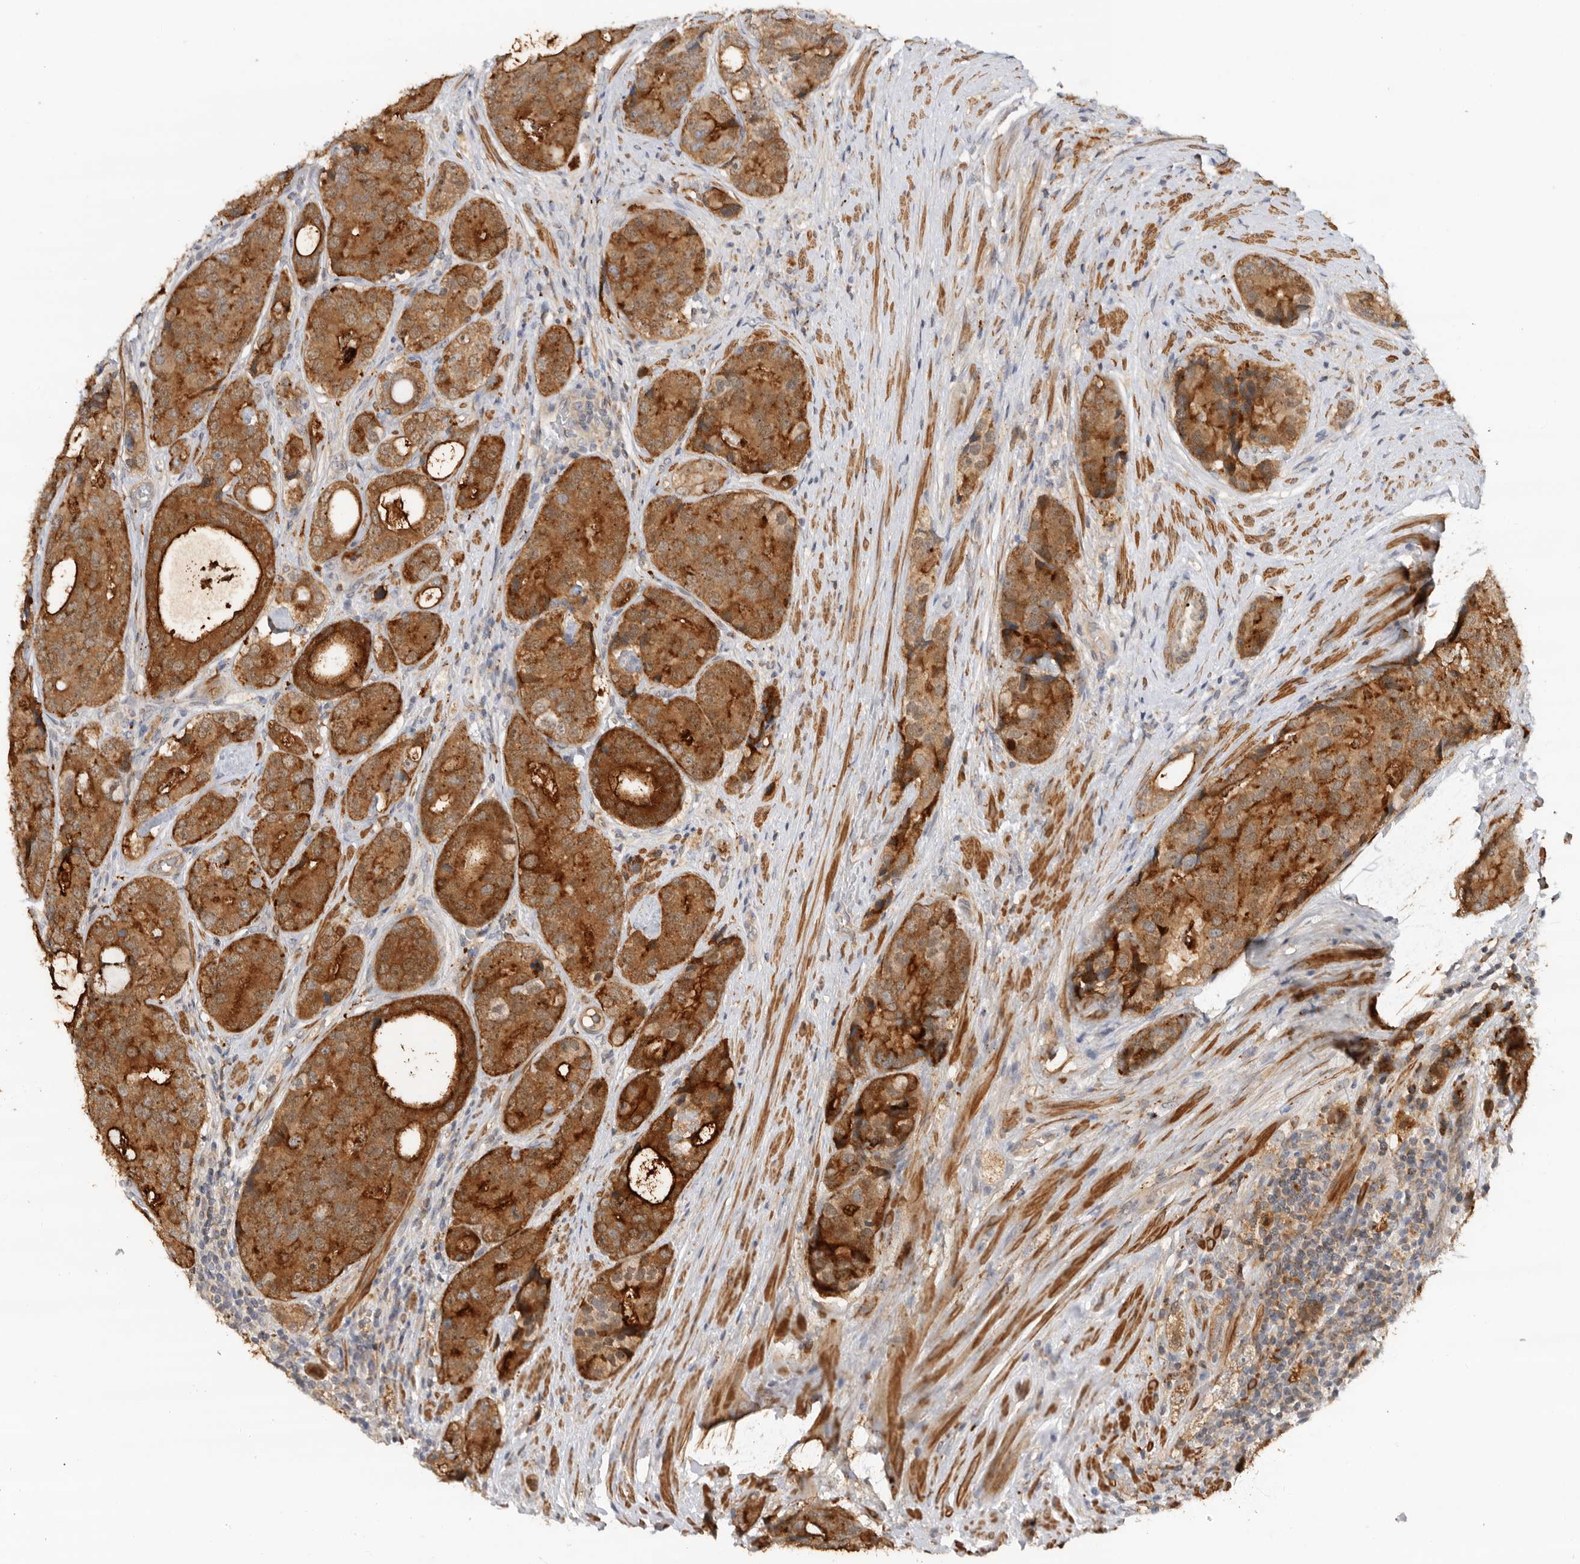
{"staining": {"intensity": "strong", "quantity": ">75%", "location": "cytoplasmic/membranous"}, "tissue": "prostate cancer", "cell_type": "Tumor cells", "image_type": "cancer", "snomed": [{"axis": "morphology", "description": "Adenocarcinoma, High grade"}, {"axis": "topography", "description": "Prostate"}], "caption": "There is high levels of strong cytoplasmic/membranous expression in tumor cells of prostate high-grade adenocarcinoma, as demonstrated by immunohistochemical staining (brown color).", "gene": "GNE", "patient": {"sex": "male", "age": 56}}